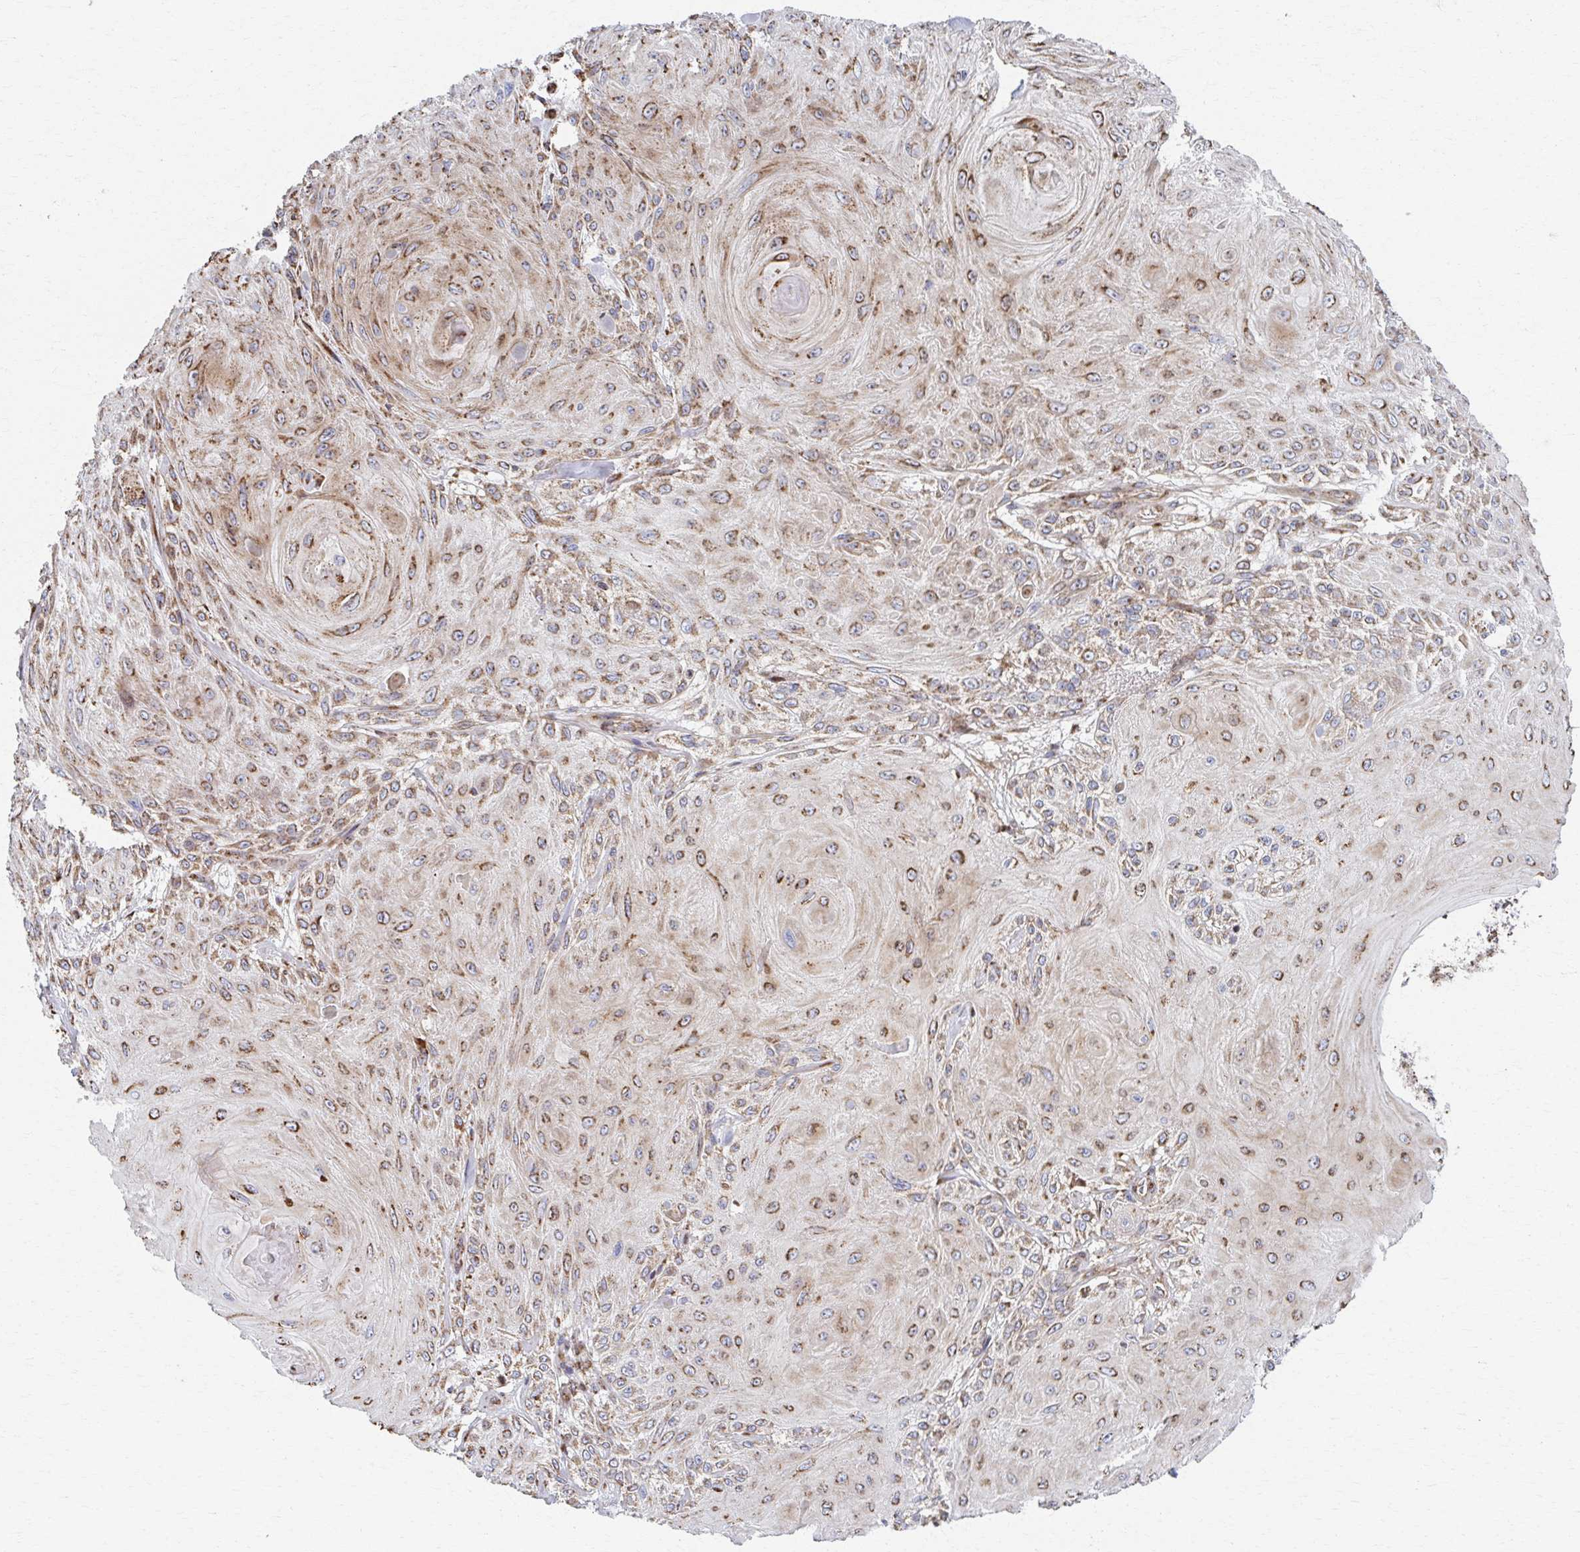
{"staining": {"intensity": "moderate", "quantity": ">75%", "location": "cytoplasmic/membranous"}, "tissue": "skin cancer", "cell_type": "Tumor cells", "image_type": "cancer", "snomed": [{"axis": "morphology", "description": "Squamous cell carcinoma, NOS"}, {"axis": "topography", "description": "Skin"}], "caption": "Immunohistochemistry photomicrograph of neoplastic tissue: squamous cell carcinoma (skin) stained using IHC reveals medium levels of moderate protein expression localized specifically in the cytoplasmic/membranous of tumor cells, appearing as a cytoplasmic/membranous brown color.", "gene": "SAT1", "patient": {"sex": "male", "age": 88}}